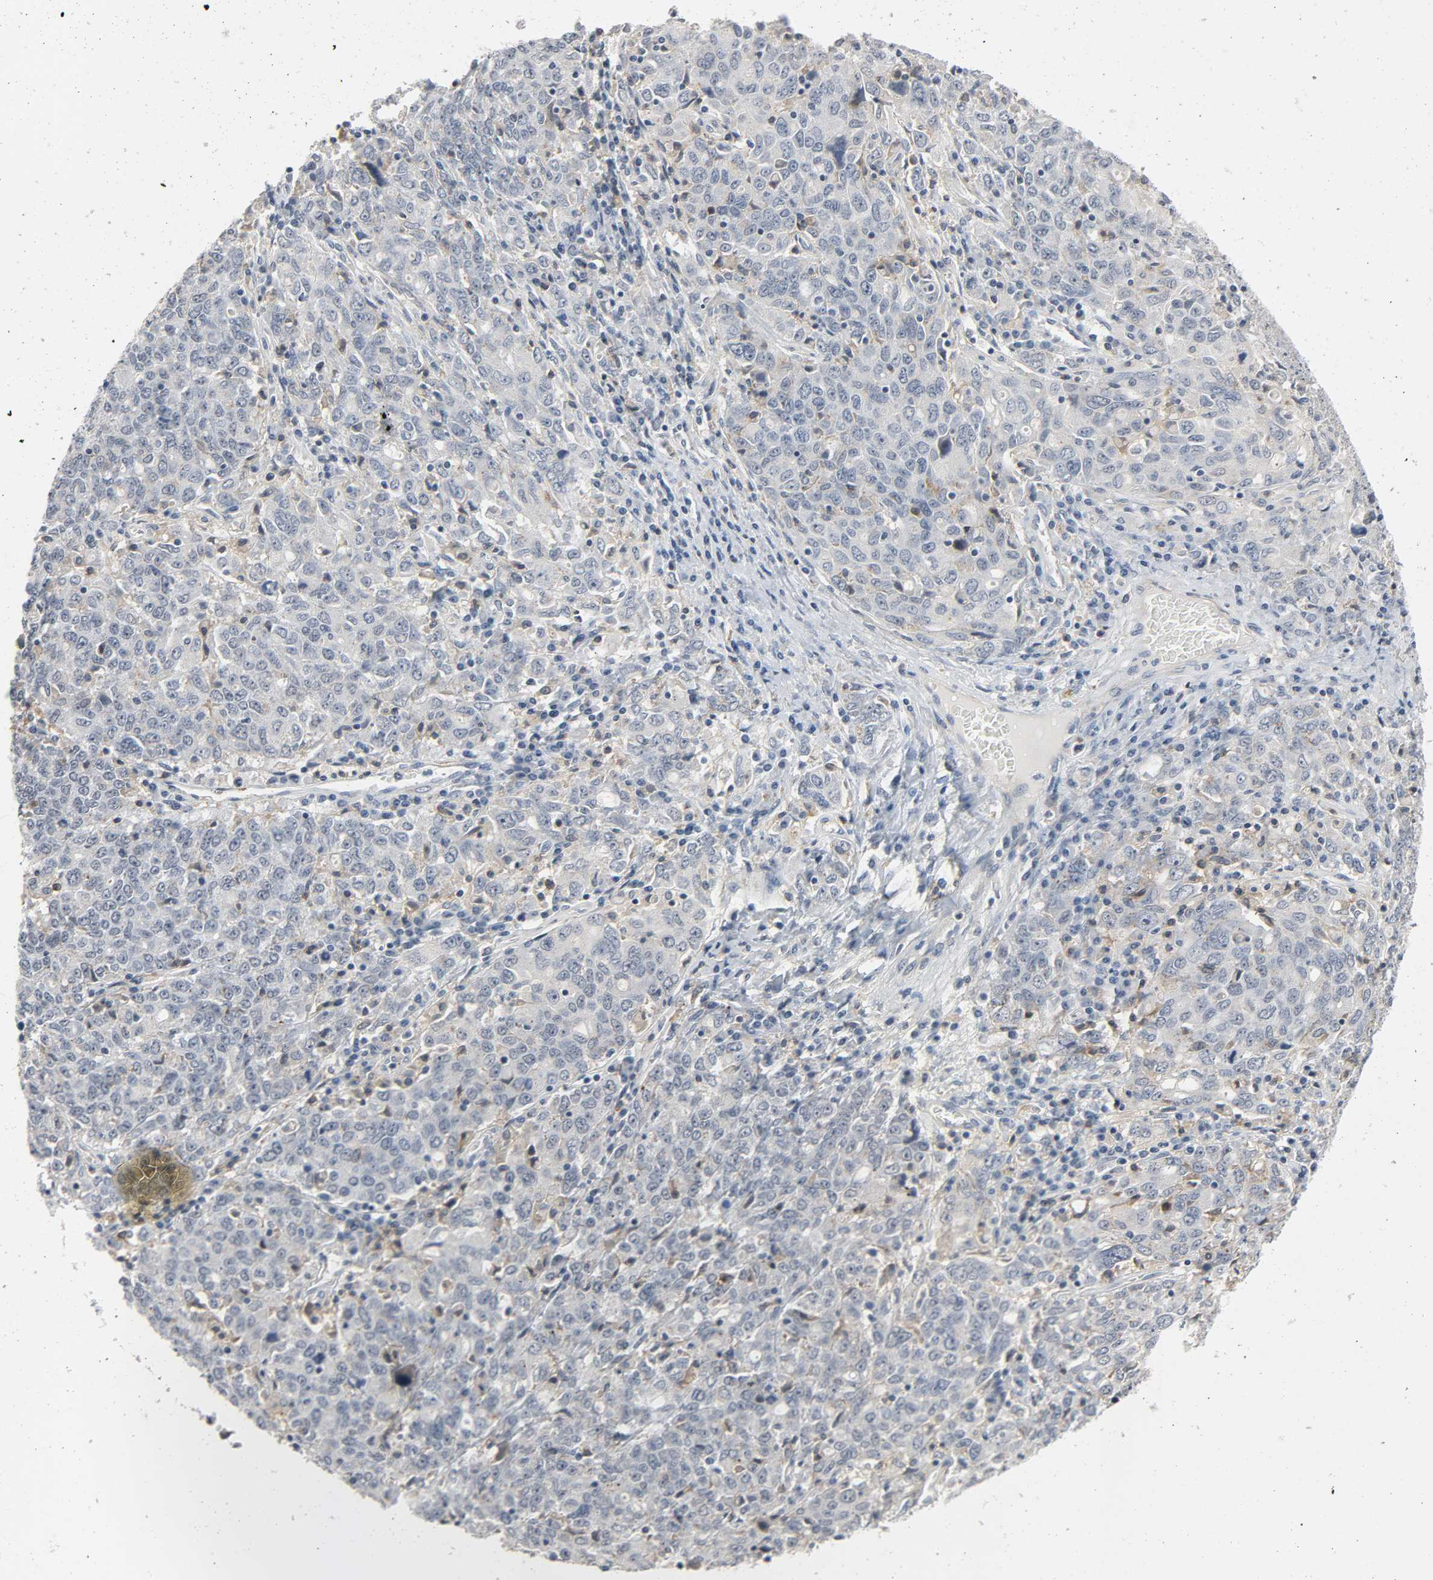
{"staining": {"intensity": "weak", "quantity": "<25%", "location": "cytoplasmic/membranous"}, "tissue": "ovarian cancer", "cell_type": "Tumor cells", "image_type": "cancer", "snomed": [{"axis": "morphology", "description": "Carcinoma, endometroid"}, {"axis": "topography", "description": "Ovary"}], "caption": "Tumor cells are negative for brown protein staining in ovarian endometroid carcinoma.", "gene": "CD4", "patient": {"sex": "female", "age": 62}}